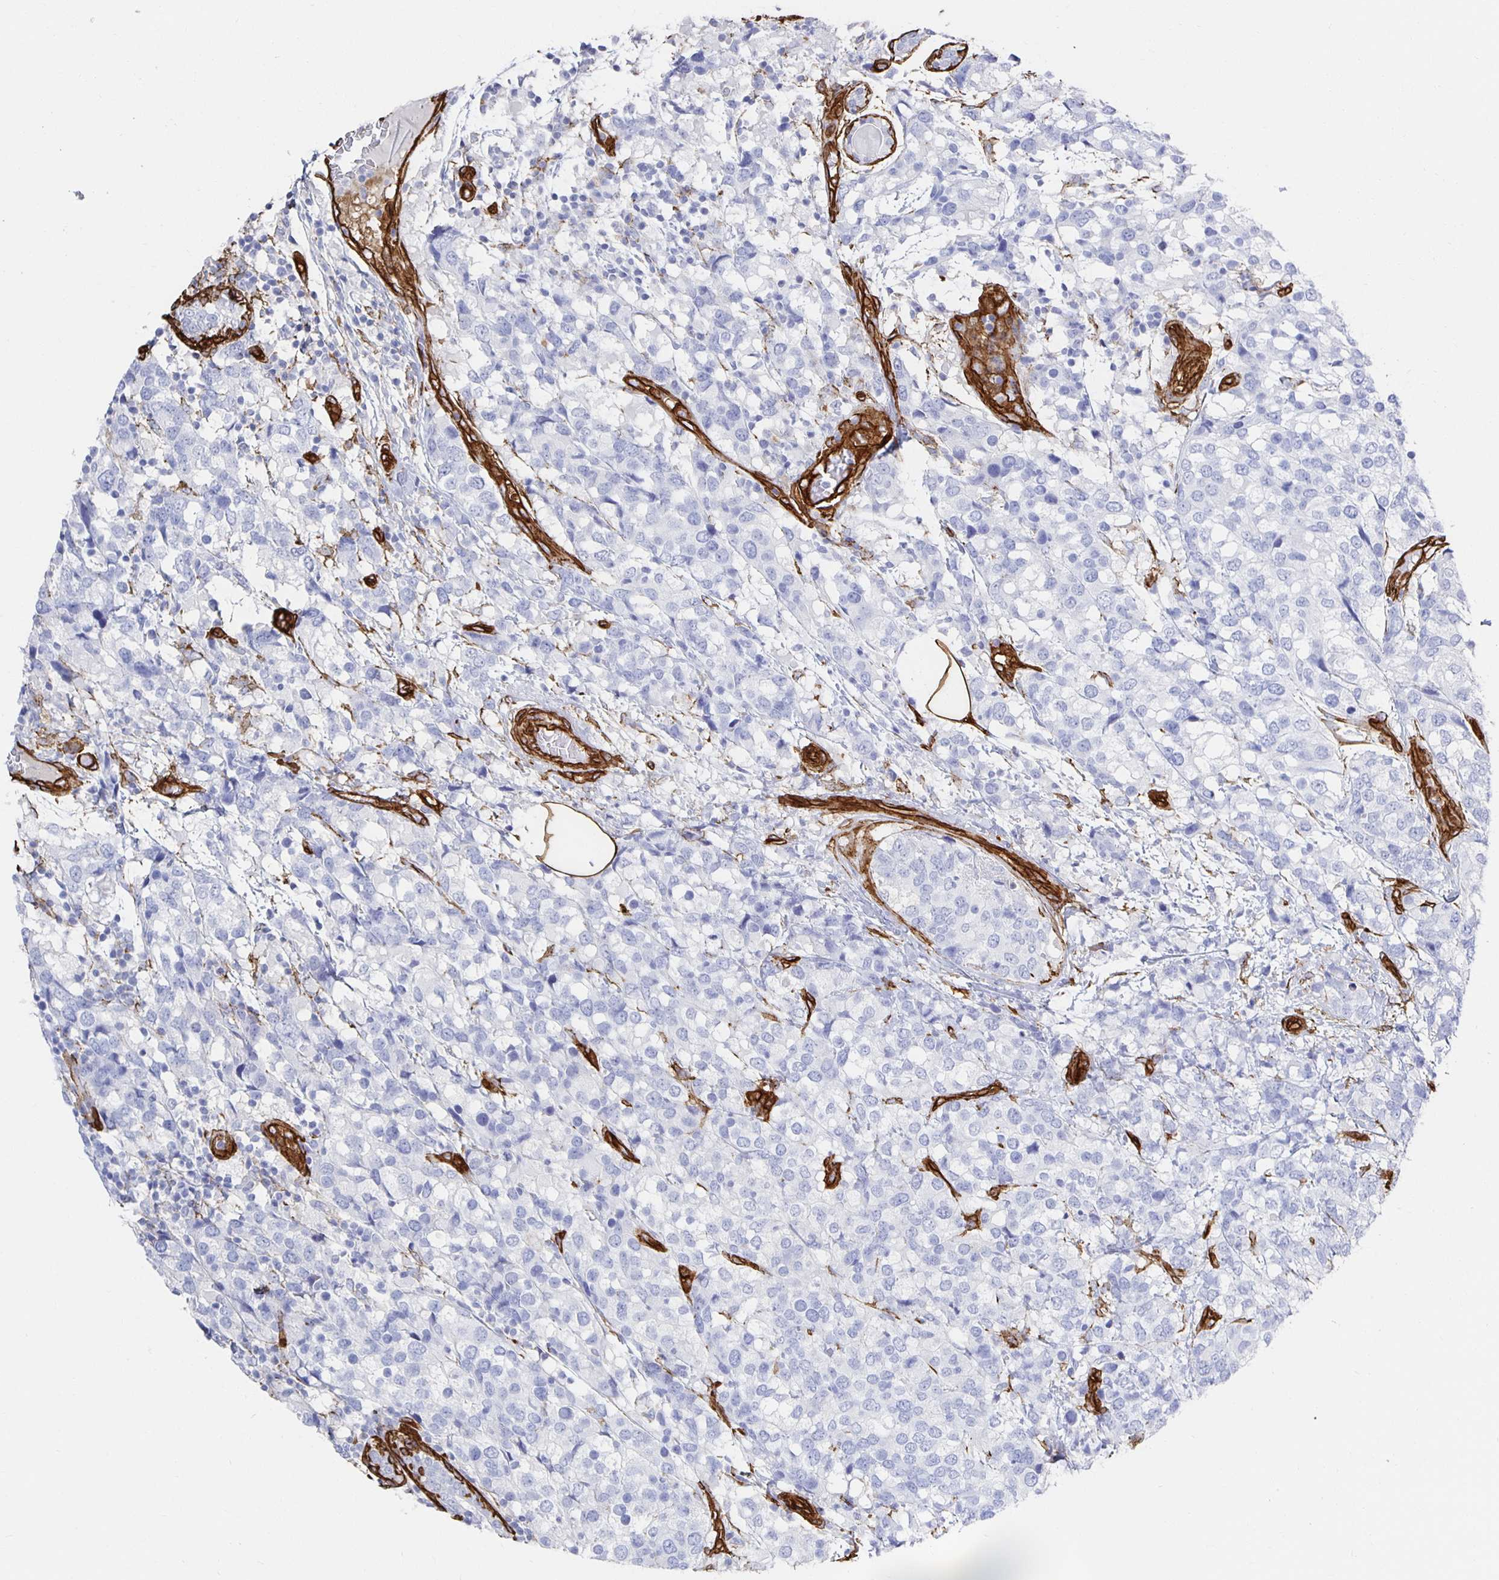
{"staining": {"intensity": "negative", "quantity": "none", "location": "none"}, "tissue": "breast cancer", "cell_type": "Tumor cells", "image_type": "cancer", "snomed": [{"axis": "morphology", "description": "Lobular carcinoma"}, {"axis": "topography", "description": "Breast"}], "caption": "An immunohistochemistry (IHC) photomicrograph of lobular carcinoma (breast) is shown. There is no staining in tumor cells of lobular carcinoma (breast).", "gene": "VIPR2", "patient": {"sex": "female", "age": 59}}